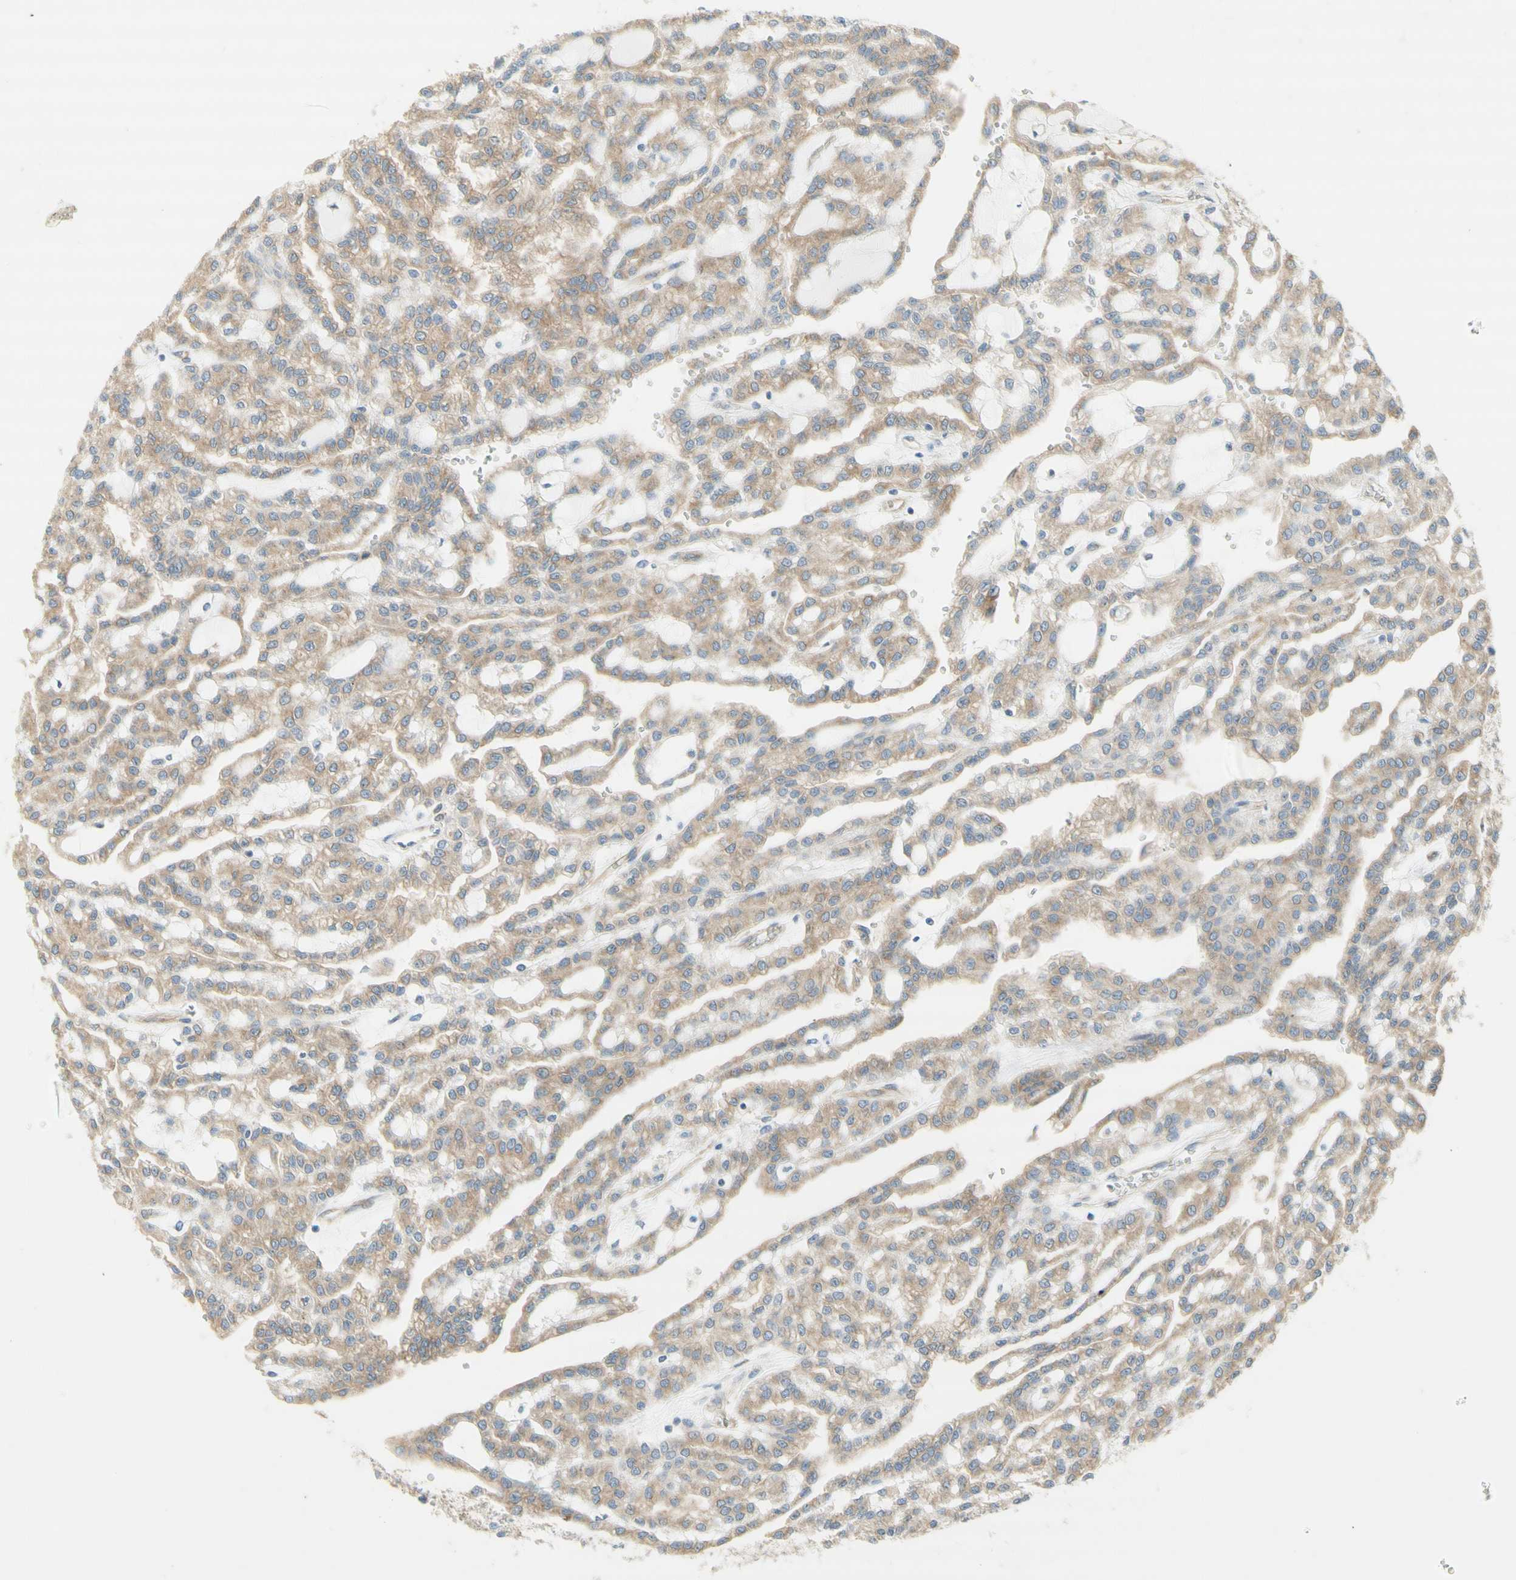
{"staining": {"intensity": "weak", "quantity": ">75%", "location": "cytoplasmic/membranous"}, "tissue": "renal cancer", "cell_type": "Tumor cells", "image_type": "cancer", "snomed": [{"axis": "morphology", "description": "Adenocarcinoma, NOS"}, {"axis": "topography", "description": "Kidney"}], "caption": "Renal adenocarcinoma stained with a brown dye displays weak cytoplasmic/membranous positive expression in about >75% of tumor cells.", "gene": "DYNC1H1", "patient": {"sex": "male", "age": 63}}